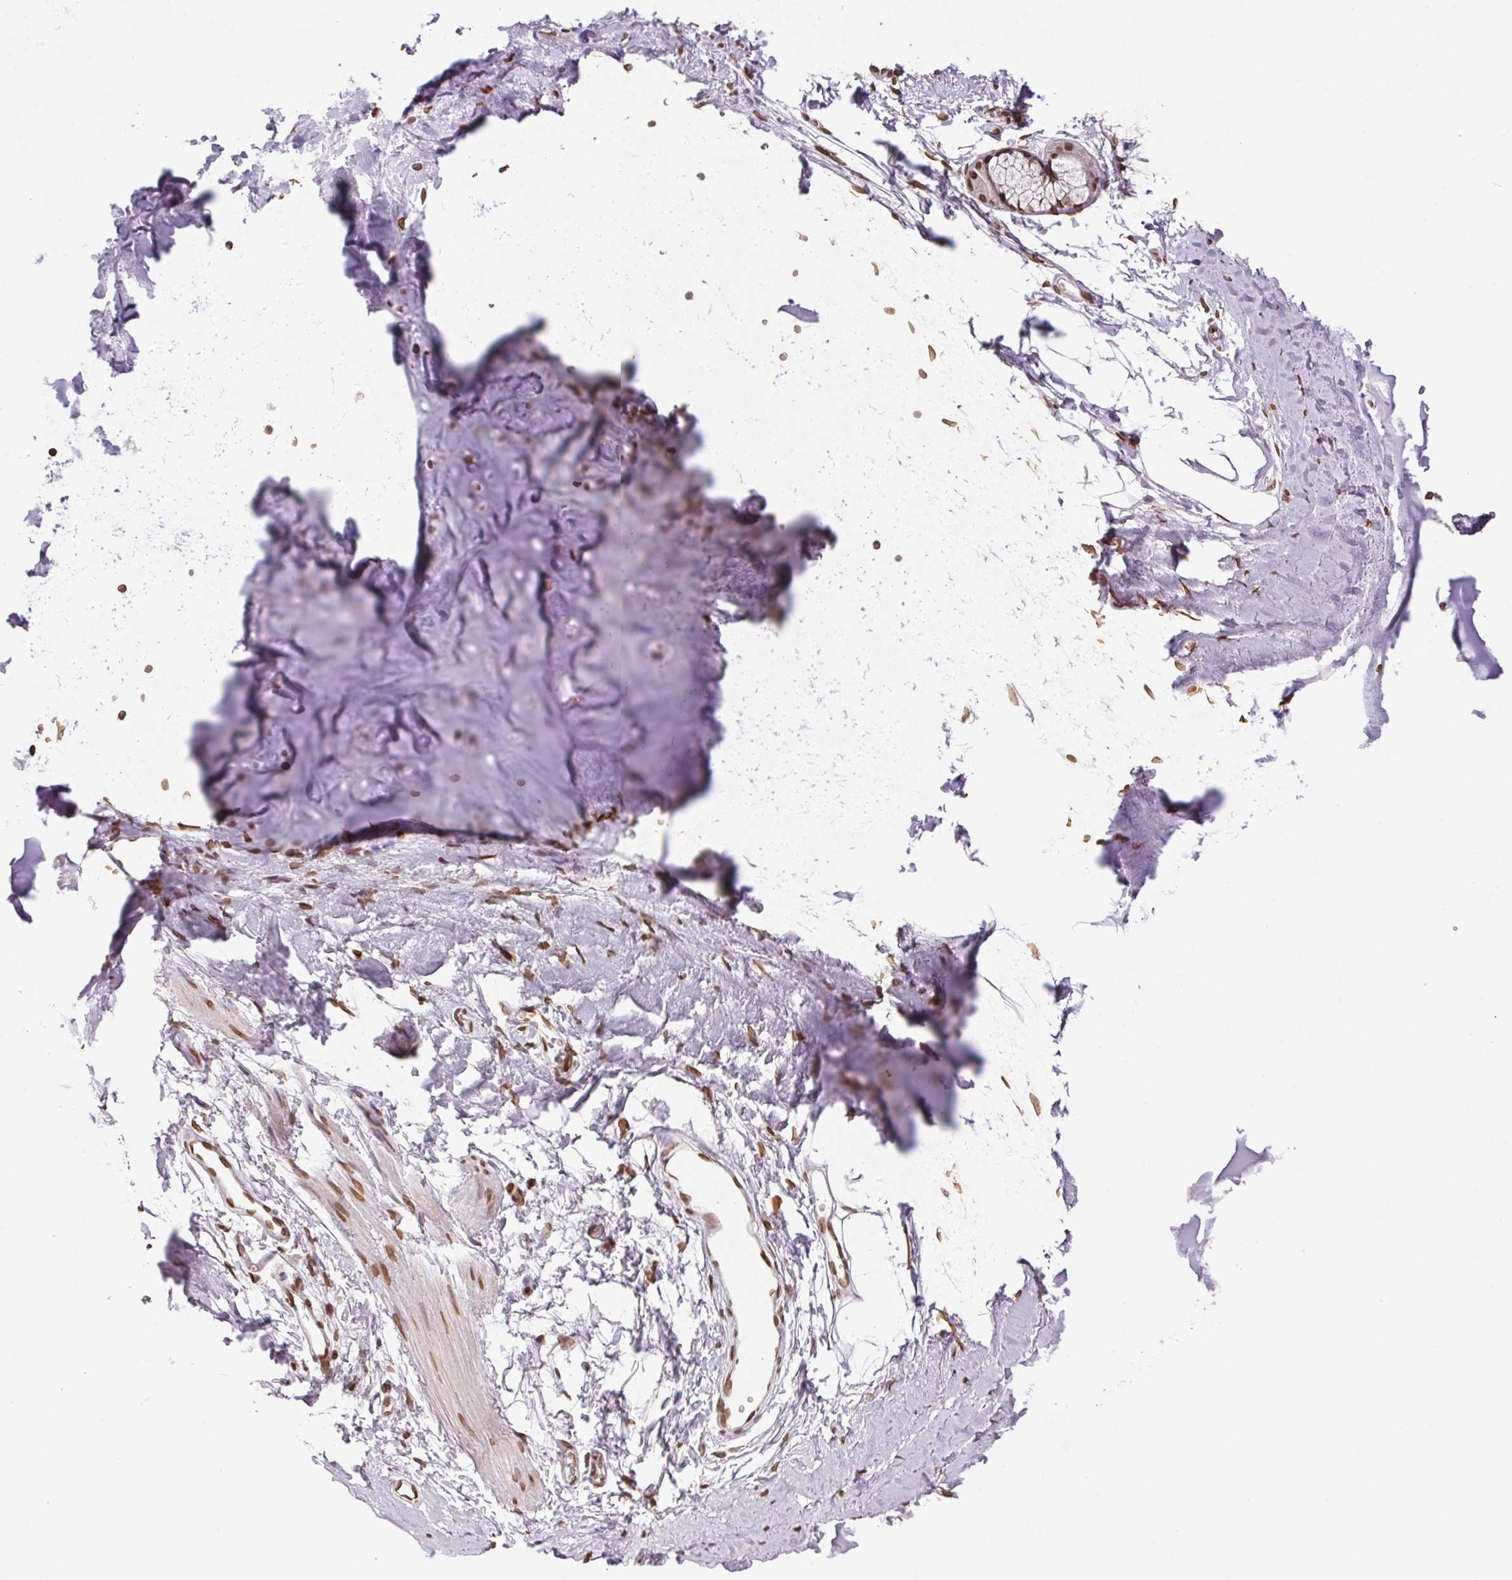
{"staining": {"intensity": "negative", "quantity": "none", "location": "none"}, "tissue": "adipose tissue", "cell_type": "Adipocytes", "image_type": "normal", "snomed": [{"axis": "morphology", "description": "Normal tissue, NOS"}, {"axis": "topography", "description": "Cartilage tissue"}, {"axis": "topography", "description": "Bronchus"}], "caption": "Immunohistochemistry (IHC) image of unremarkable adipose tissue: adipose tissue stained with DAB (3,3'-diaminobenzidine) shows no significant protein staining in adipocytes. (Brightfield microscopy of DAB (3,3'-diaminobenzidine) IHC at high magnification).", "gene": "TMEM175", "patient": {"sex": "female", "age": 79}}